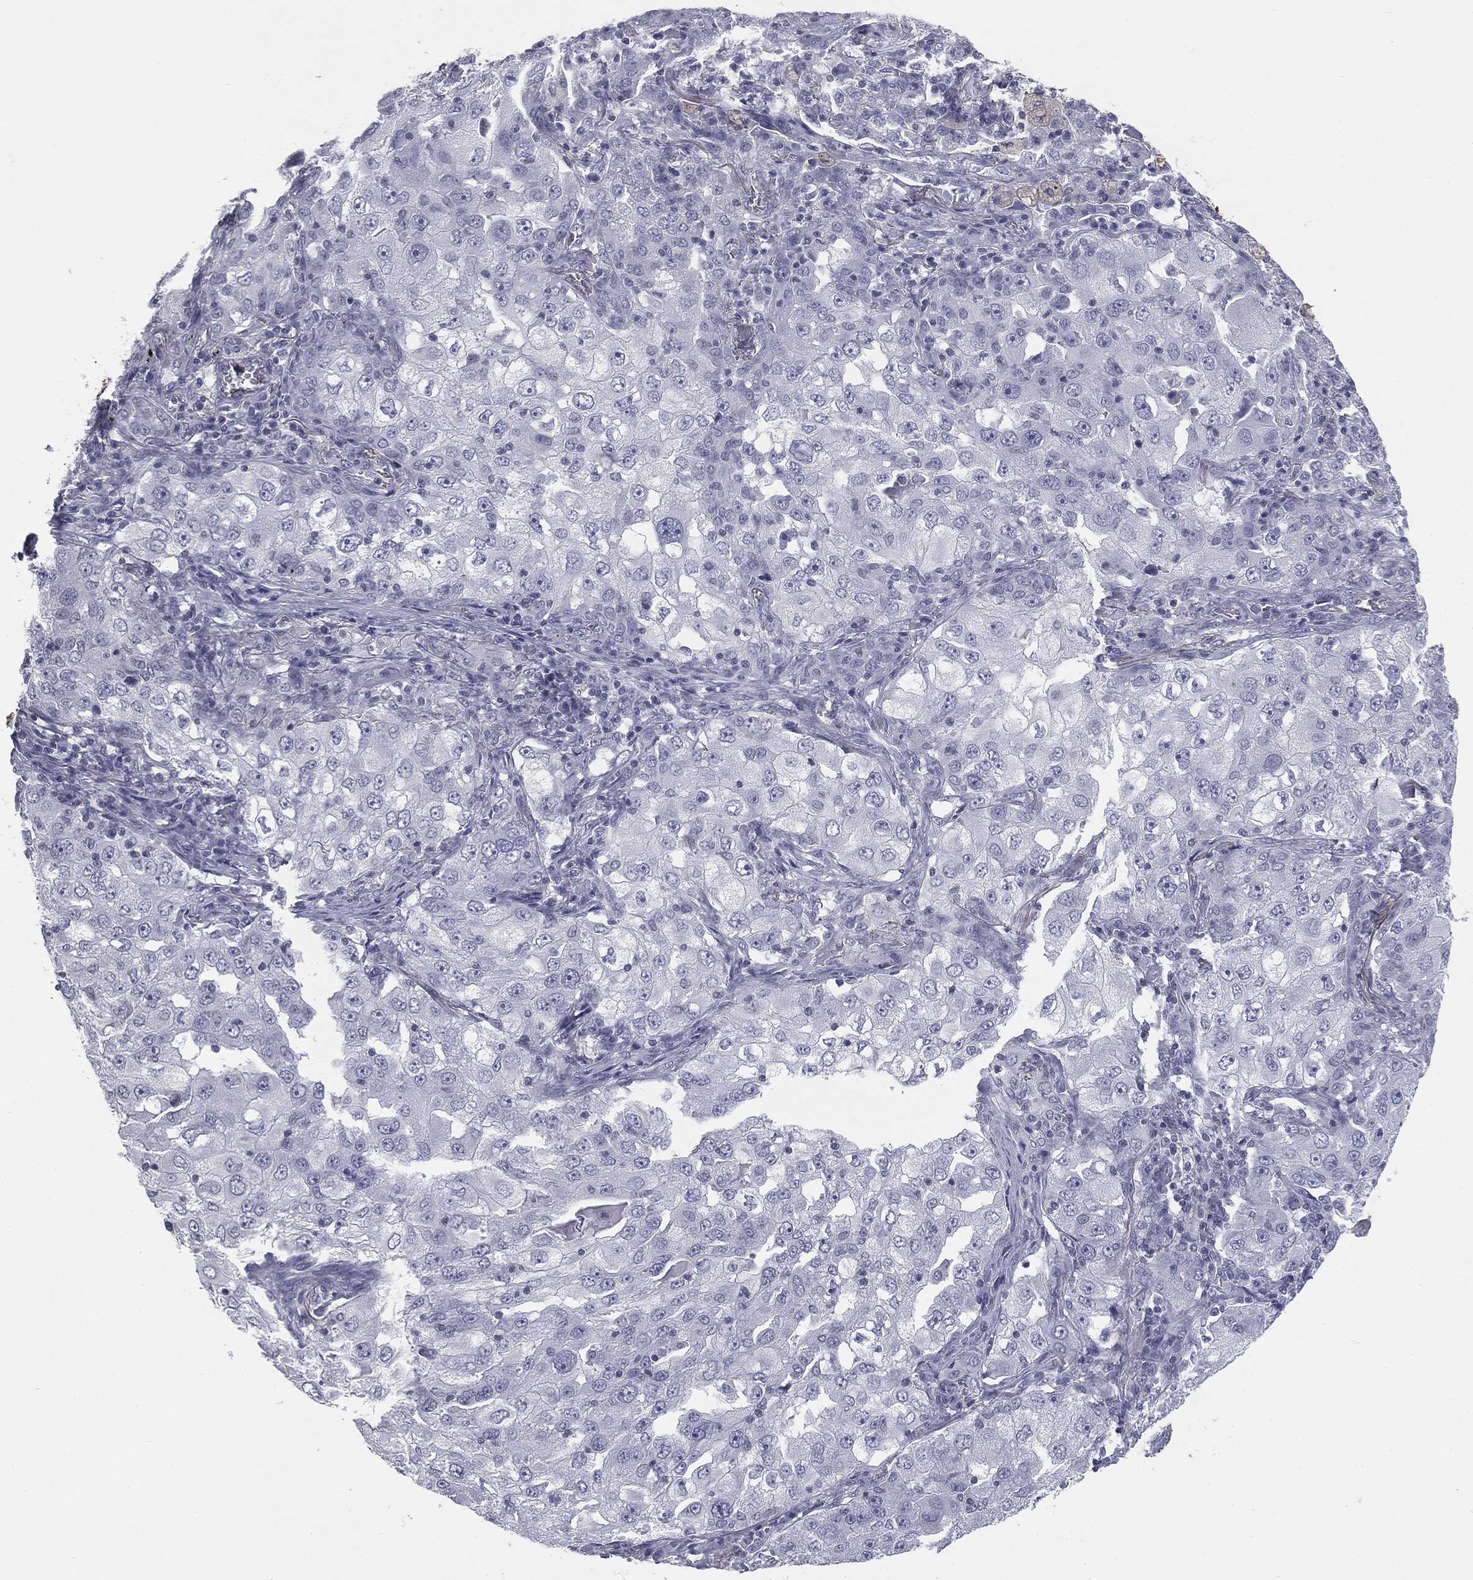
{"staining": {"intensity": "negative", "quantity": "none", "location": "none"}, "tissue": "lung cancer", "cell_type": "Tumor cells", "image_type": "cancer", "snomed": [{"axis": "morphology", "description": "Adenocarcinoma, NOS"}, {"axis": "topography", "description": "Lung"}], "caption": "A photomicrograph of adenocarcinoma (lung) stained for a protein demonstrates no brown staining in tumor cells. The staining was performed using DAB to visualize the protein expression in brown, while the nuclei were stained in blue with hematoxylin (Magnification: 20x).", "gene": "ALDOB", "patient": {"sex": "female", "age": 61}}